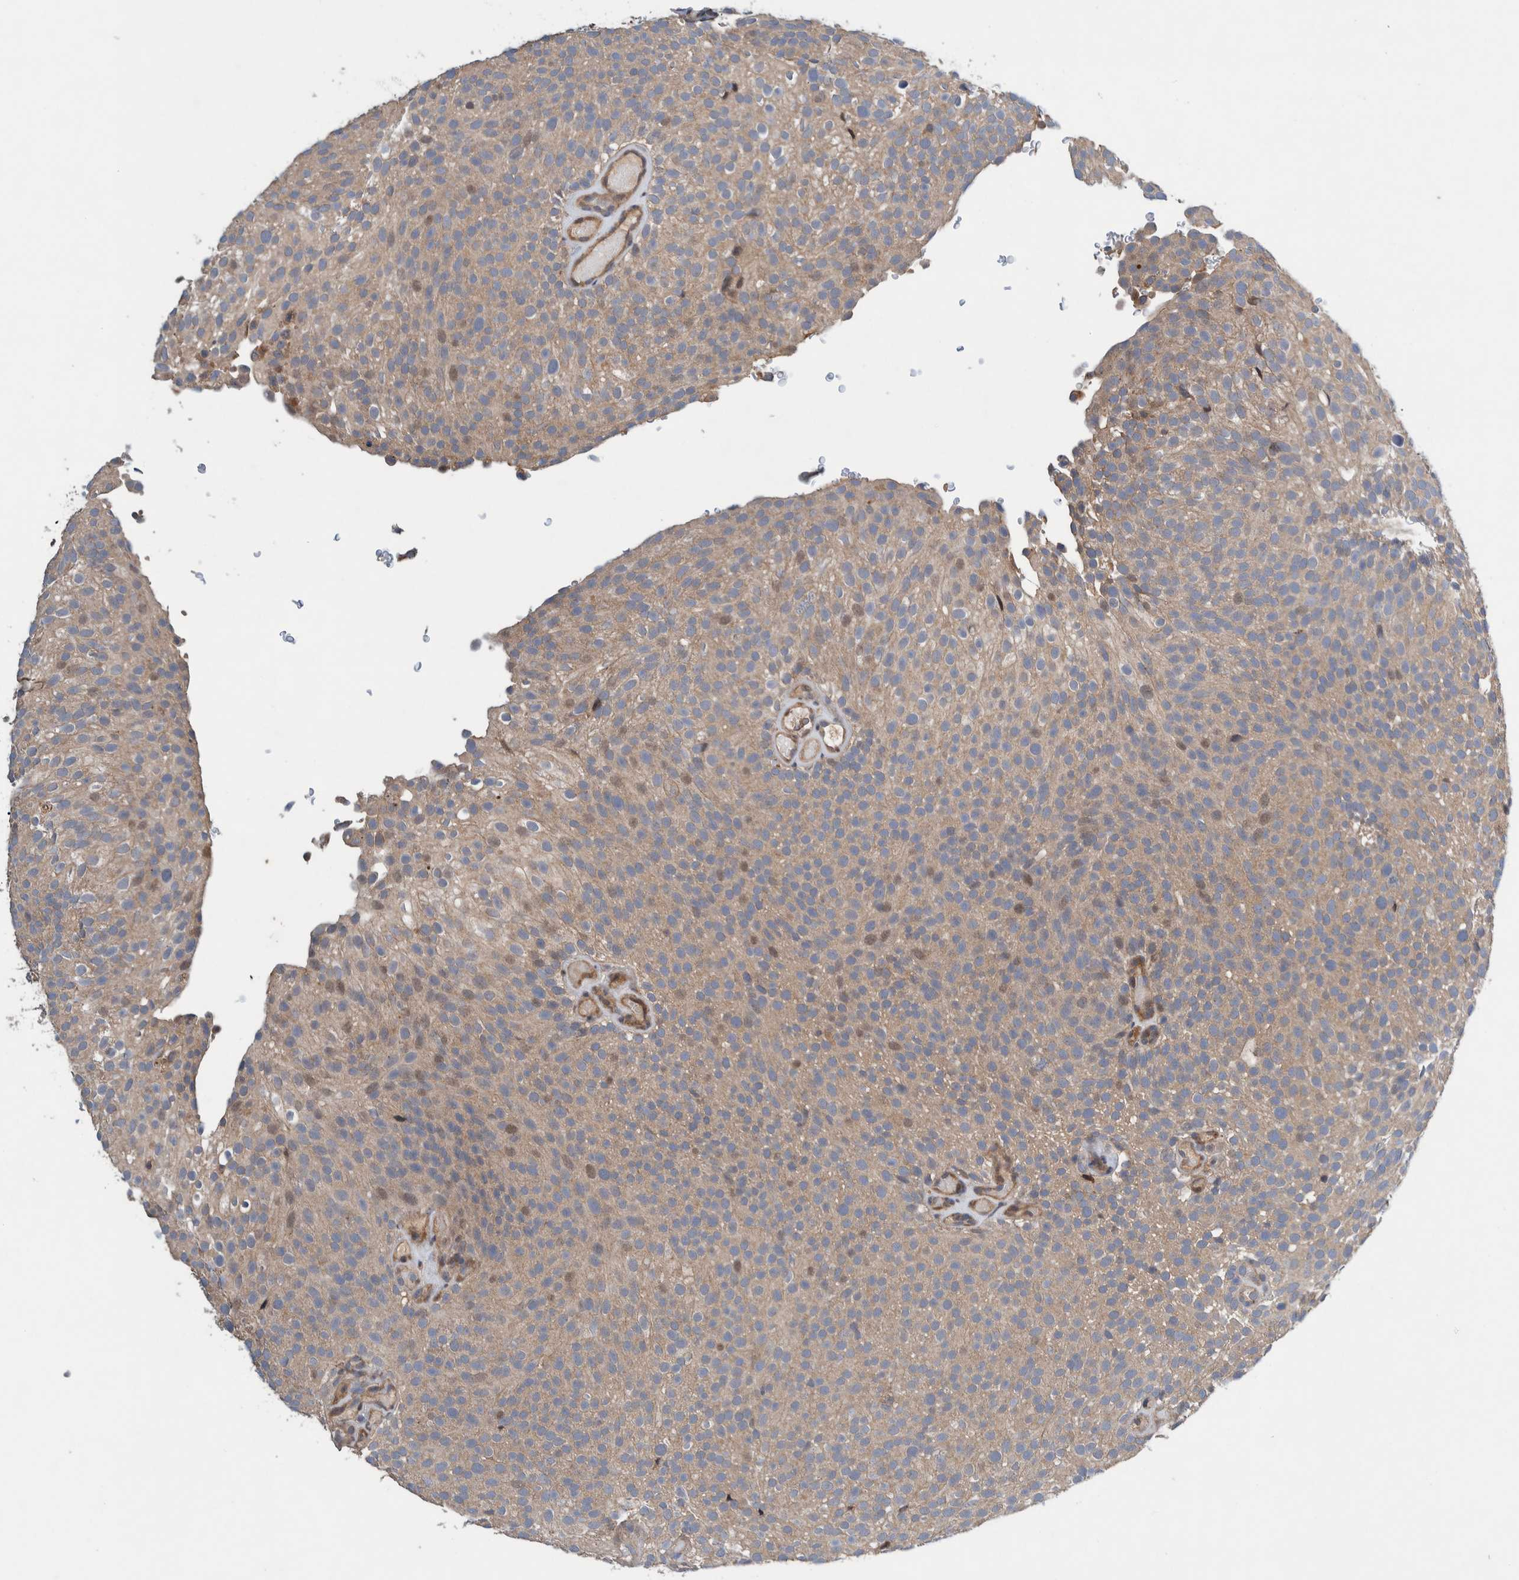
{"staining": {"intensity": "moderate", "quantity": "<25%", "location": "cytoplasmic/membranous"}, "tissue": "urothelial cancer", "cell_type": "Tumor cells", "image_type": "cancer", "snomed": [{"axis": "morphology", "description": "Urothelial carcinoma, Low grade"}, {"axis": "topography", "description": "Urinary bladder"}], "caption": "An immunohistochemistry (IHC) photomicrograph of neoplastic tissue is shown. Protein staining in brown labels moderate cytoplasmic/membranous positivity in urothelial carcinoma (low-grade) within tumor cells.", "gene": "PIK3R6", "patient": {"sex": "male", "age": 78}}